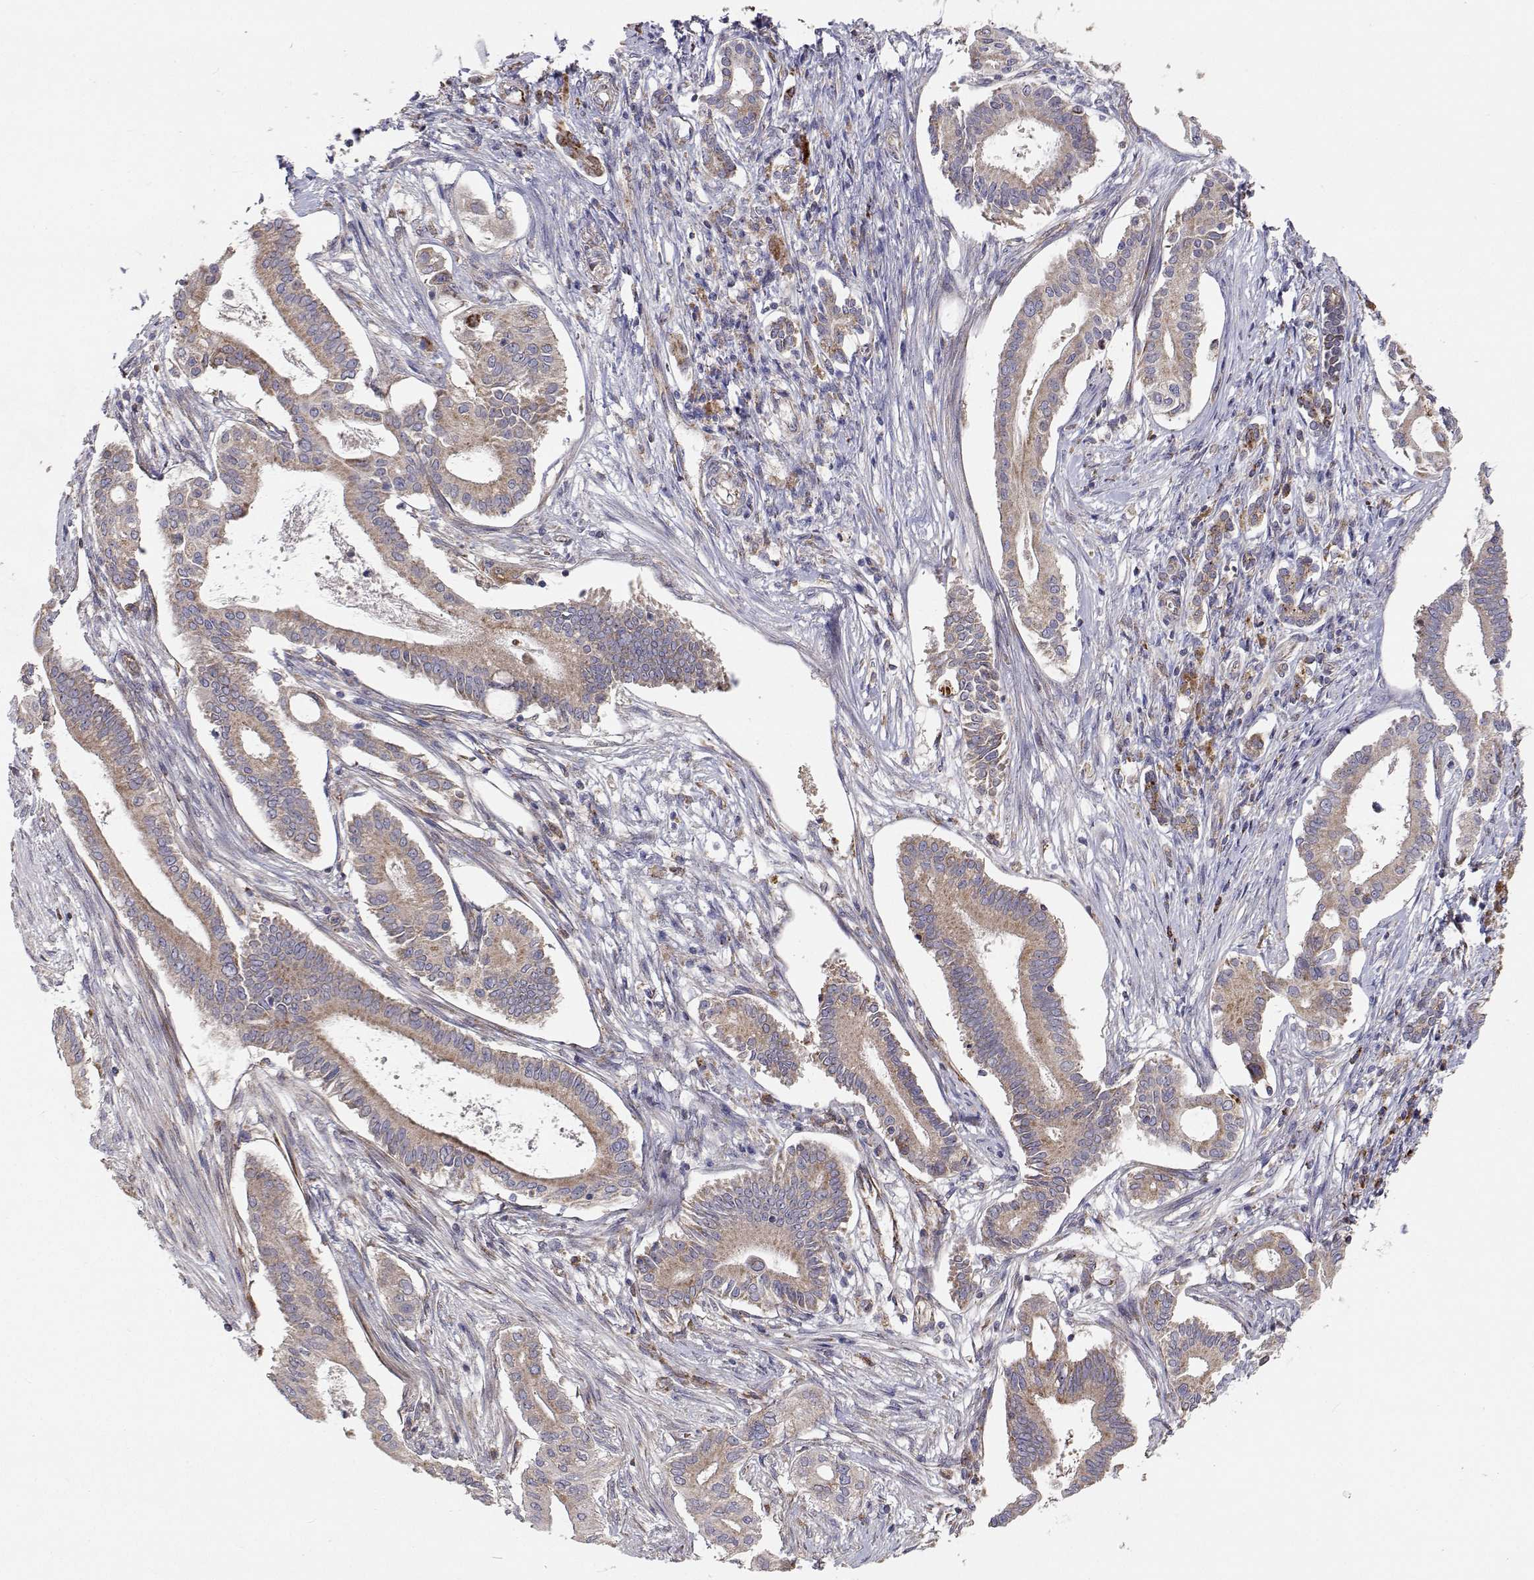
{"staining": {"intensity": "weak", "quantity": ">75%", "location": "cytoplasmic/membranous"}, "tissue": "pancreatic cancer", "cell_type": "Tumor cells", "image_type": "cancer", "snomed": [{"axis": "morphology", "description": "Adenocarcinoma, NOS"}, {"axis": "topography", "description": "Pancreas"}], "caption": "A high-resolution micrograph shows IHC staining of adenocarcinoma (pancreatic), which displays weak cytoplasmic/membranous staining in approximately >75% of tumor cells. (Stains: DAB in brown, nuclei in blue, Microscopy: brightfield microscopy at high magnification).", "gene": "SPICE1", "patient": {"sex": "female", "age": 68}}